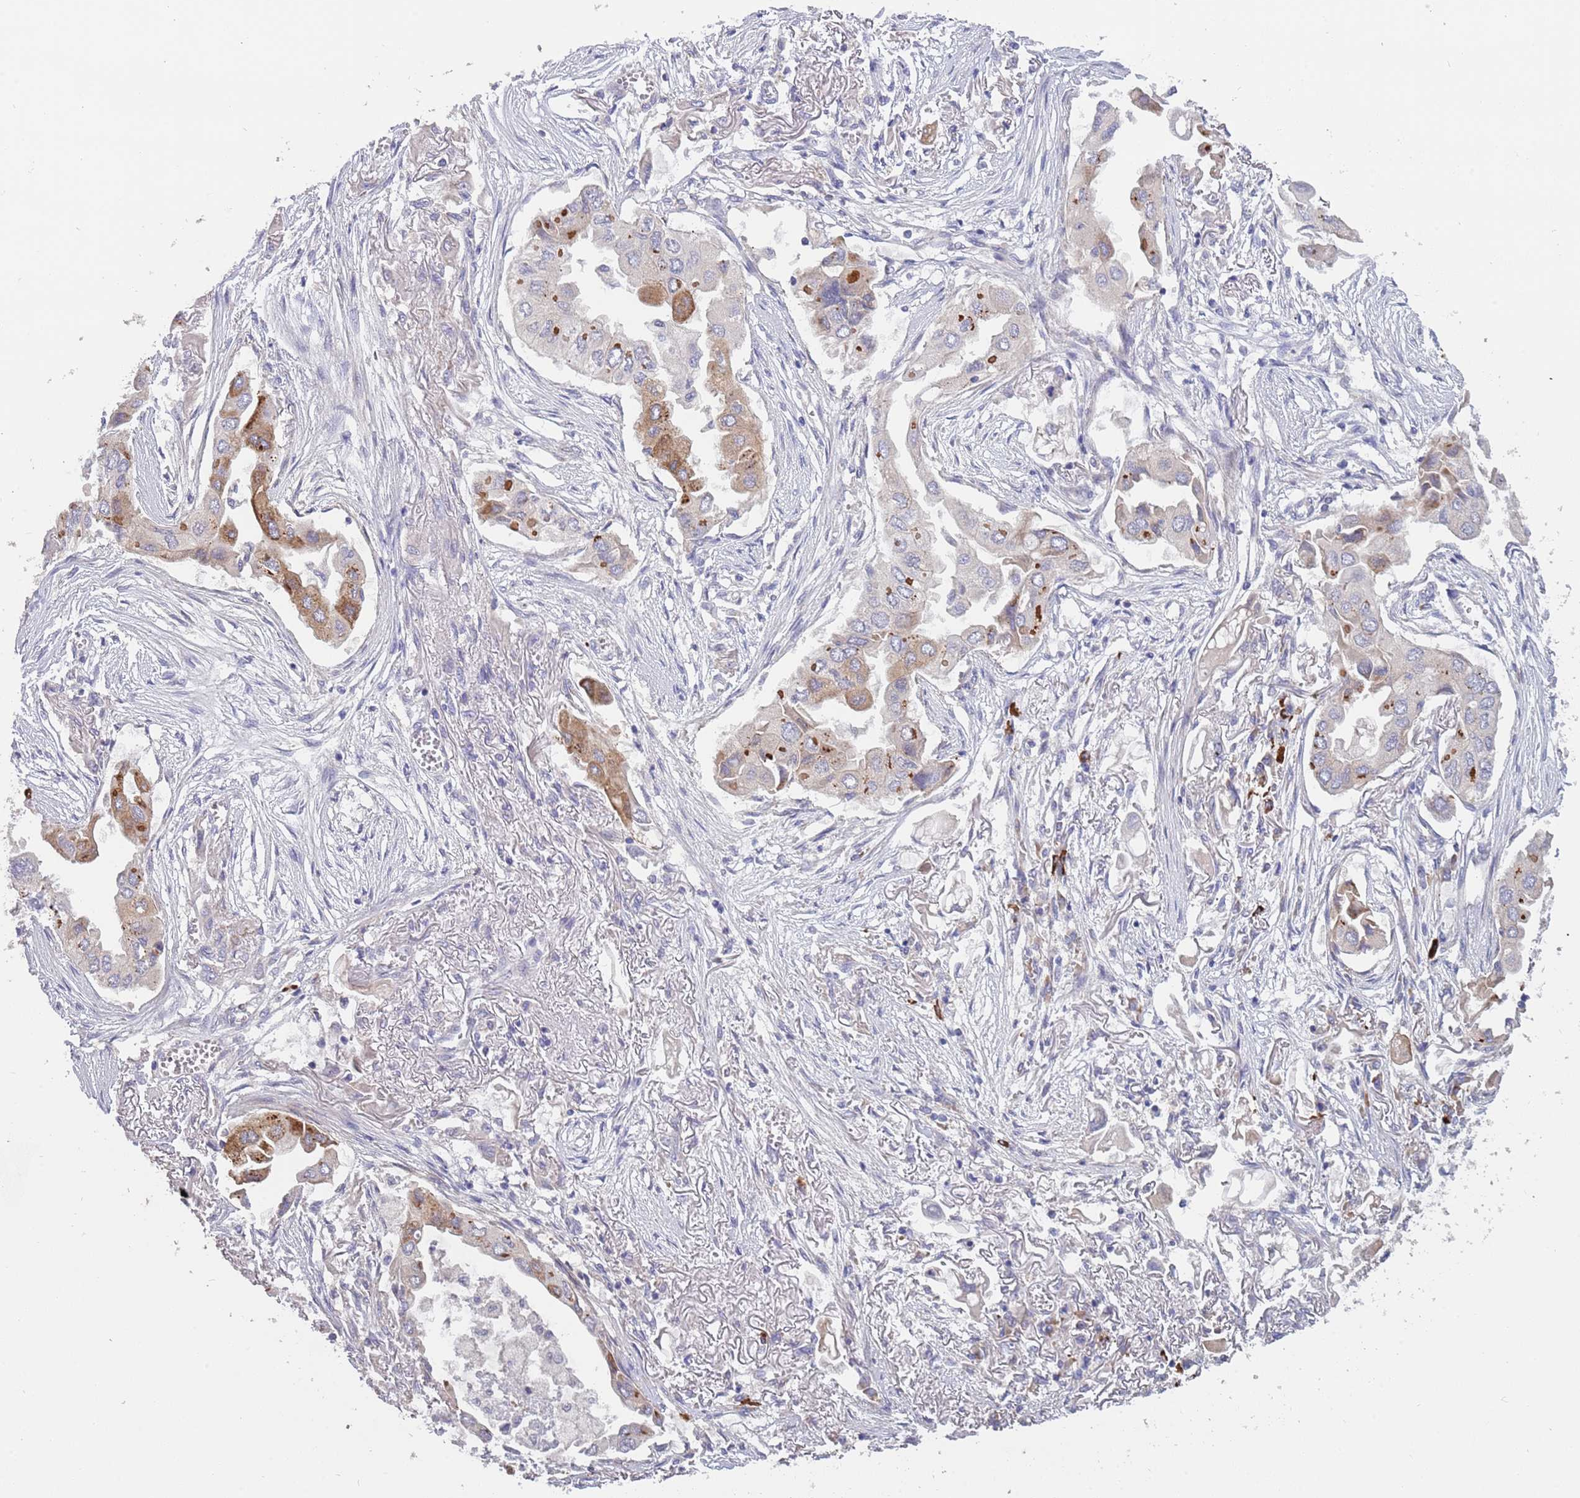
{"staining": {"intensity": "moderate", "quantity": "<25%", "location": "cytoplasmic/membranous"}, "tissue": "lung cancer", "cell_type": "Tumor cells", "image_type": "cancer", "snomed": [{"axis": "morphology", "description": "Adenocarcinoma, NOS"}, {"axis": "topography", "description": "Lung"}], "caption": "The micrograph shows immunohistochemical staining of lung cancer (adenocarcinoma). There is moderate cytoplasmic/membranous expression is present in approximately <25% of tumor cells.", "gene": "SUSD1", "patient": {"sex": "female", "age": 76}}